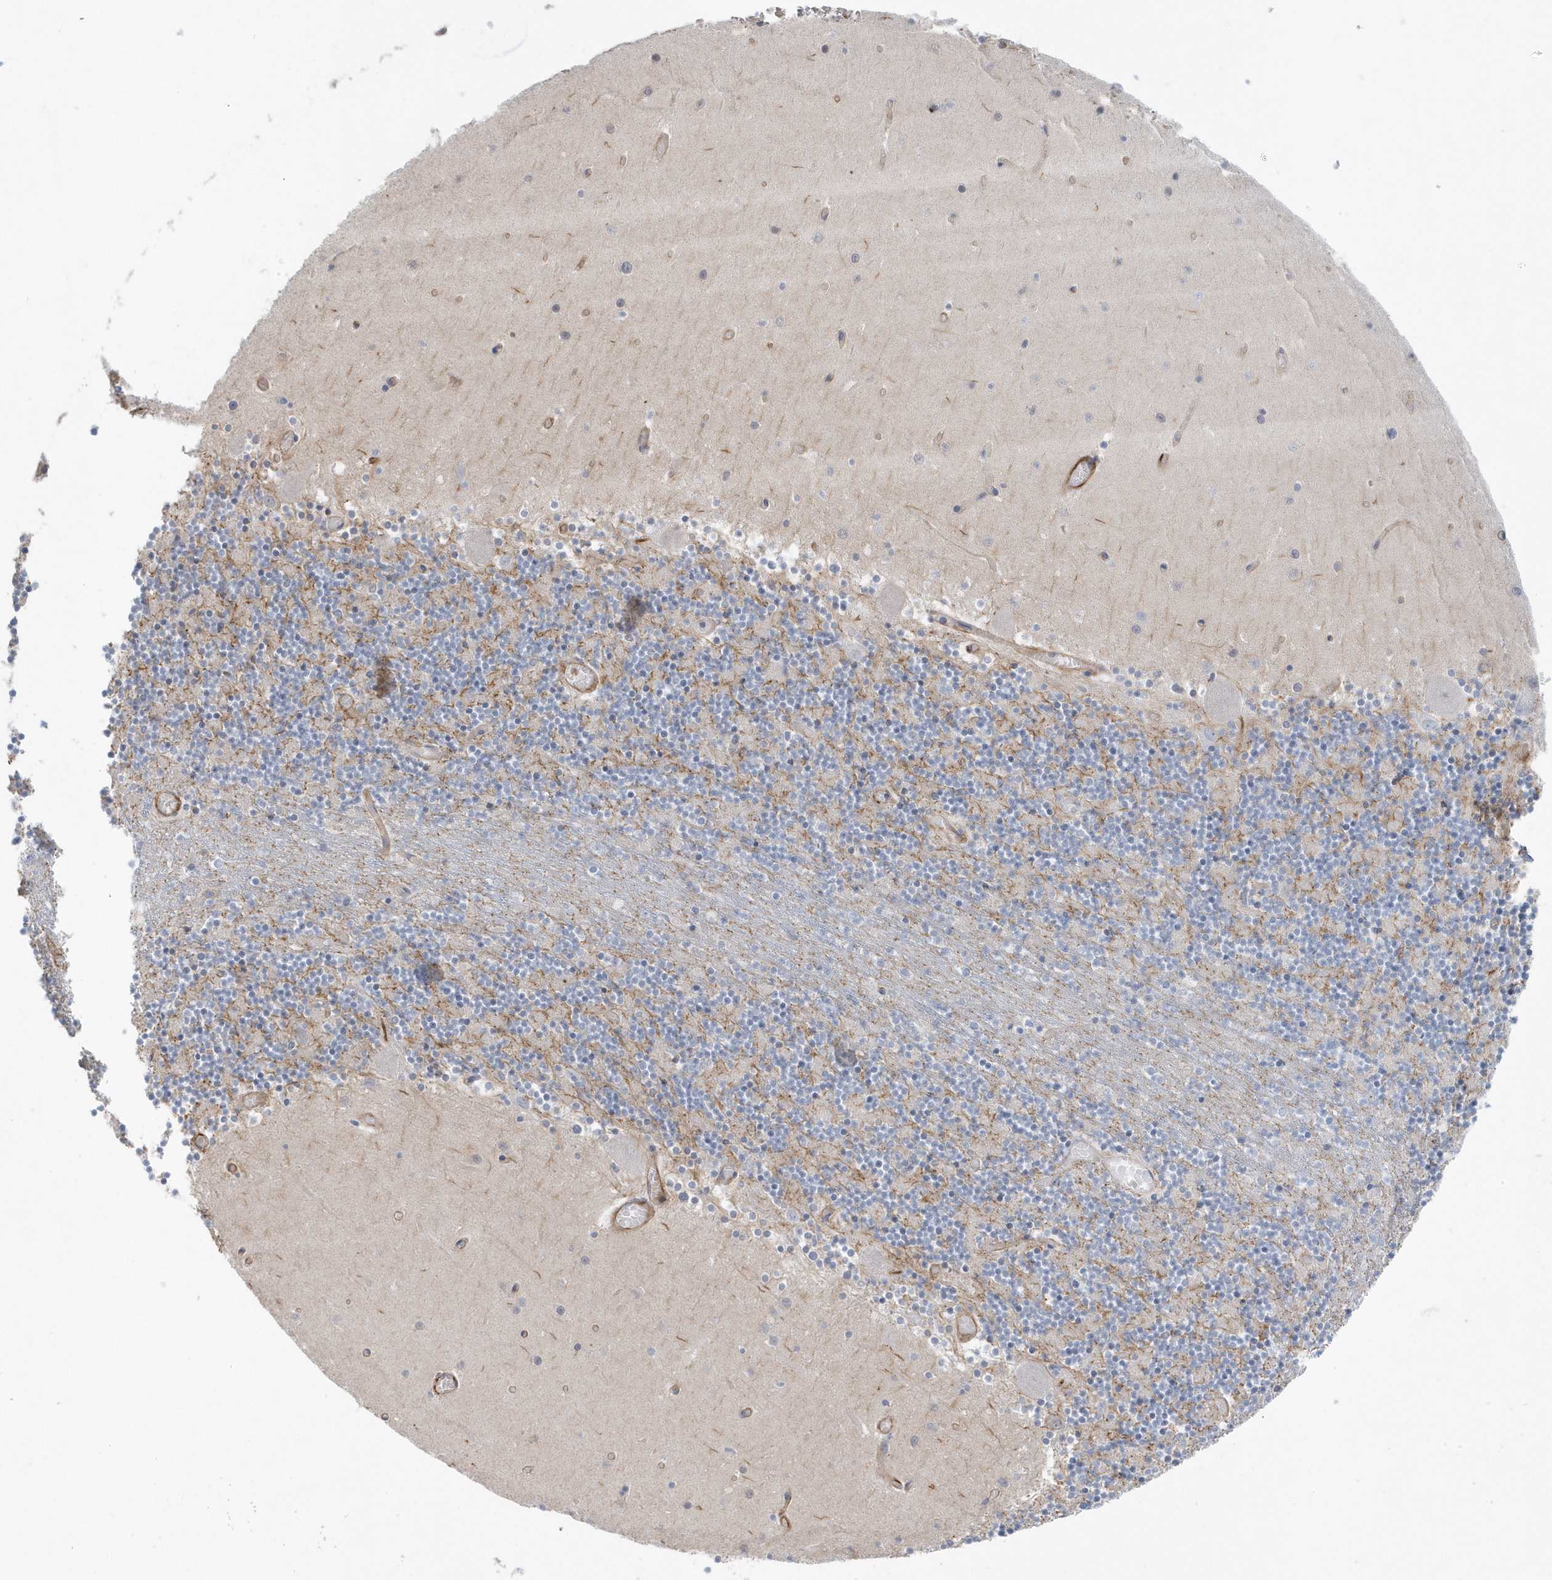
{"staining": {"intensity": "moderate", "quantity": "<25%", "location": "cytoplasmic/membranous"}, "tissue": "cerebellum", "cell_type": "Cells in granular layer", "image_type": "normal", "snomed": [{"axis": "morphology", "description": "Normal tissue, NOS"}, {"axis": "topography", "description": "Cerebellum"}], "caption": "Cells in granular layer display low levels of moderate cytoplasmic/membranous expression in about <25% of cells in unremarkable cerebellum.", "gene": "RAB17", "patient": {"sex": "female", "age": 28}}